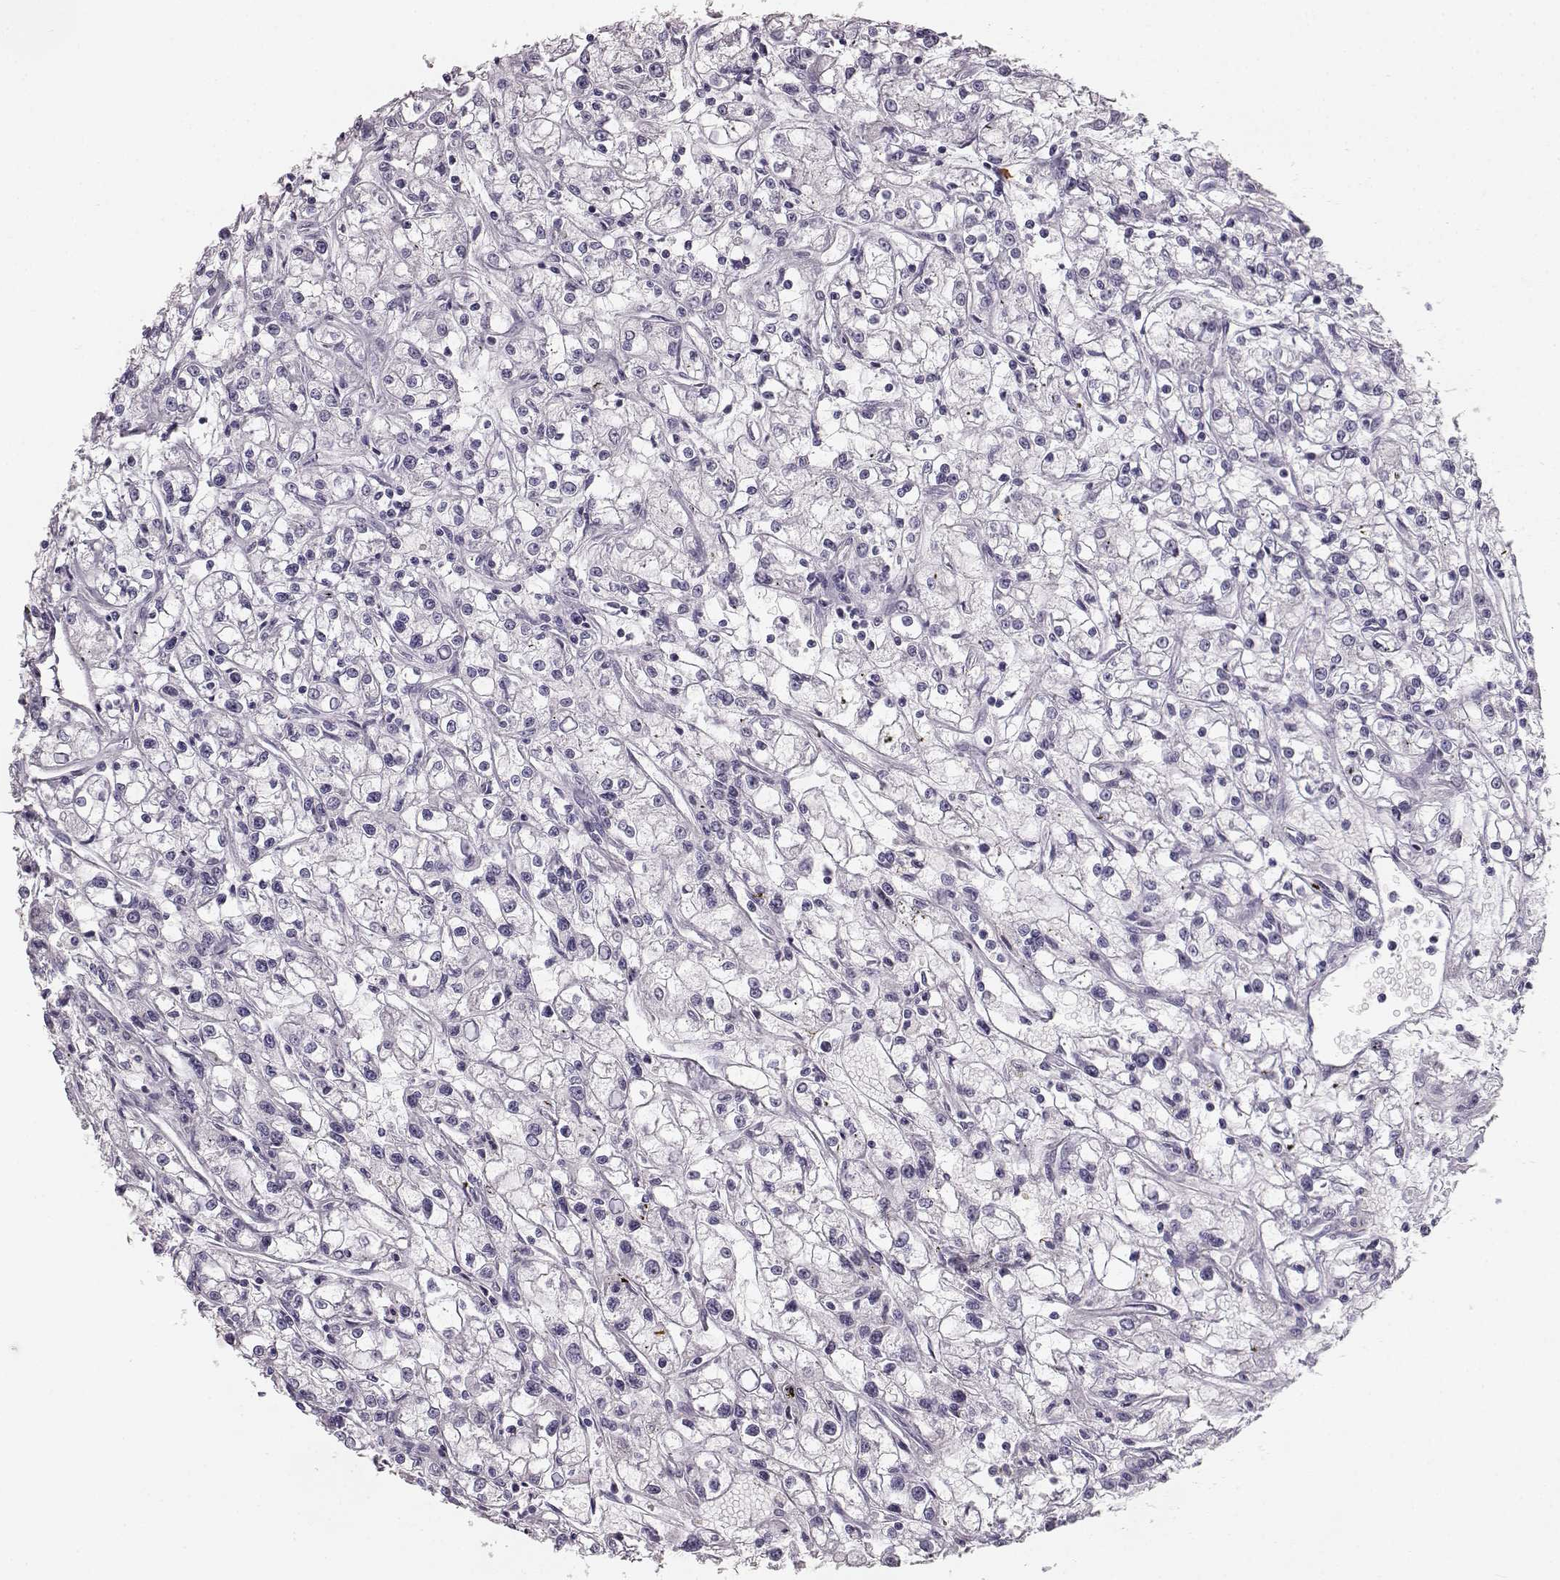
{"staining": {"intensity": "negative", "quantity": "none", "location": "none"}, "tissue": "renal cancer", "cell_type": "Tumor cells", "image_type": "cancer", "snomed": [{"axis": "morphology", "description": "Adenocarcinoma, NOS"}, {"axis": "topography", "description": "Kidney"}], "caption": "This is an immunohistochemistry (IHC) micrograph of human adenocarcinoma (renal). There is no staining in tumor cells.", "gene": "NPTXR", "patient": {"sex": "female", "age": 59}}